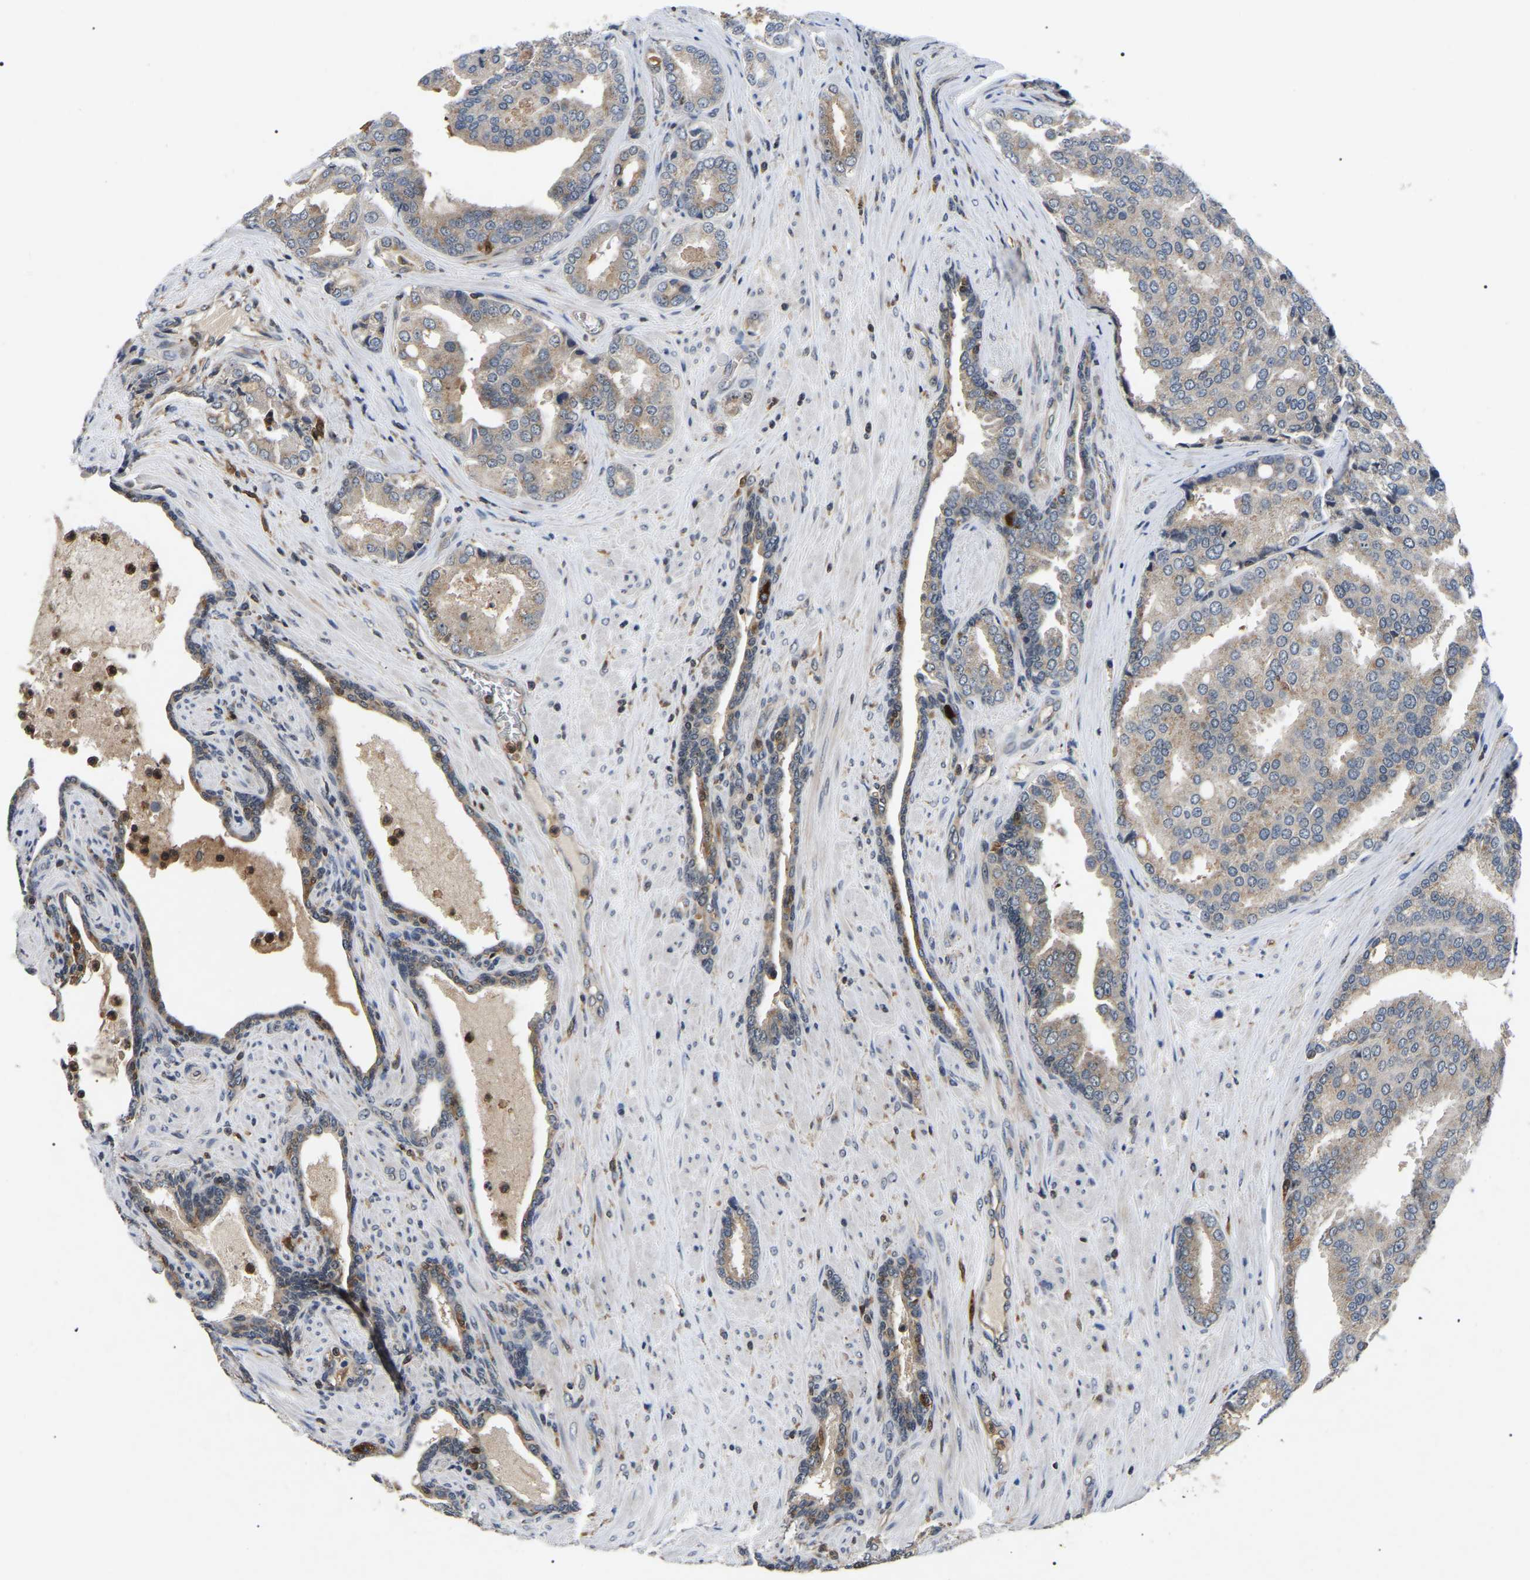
{"staining": {"intensity": "weak", "quantity": ">75%", "location": "cytoplasmic/membranous"}, "tissue": "prostate cancer", "cell_type": "Tumor cells", "image_type": "cancer", "snomed": [{"axis": "morphology", "description": "Adenocarcinoma, High grade"}, {"axis": "topography", "description": "Prostate"}], "caption": "Protein staining reveals weak cytoplasmic/membranous expression in approximately >75% of tumor cells in prostate cancer (high-grade adenocarcinoma).", "gene": "RBM28", "patient": {"sex": "male", "age": 50}}